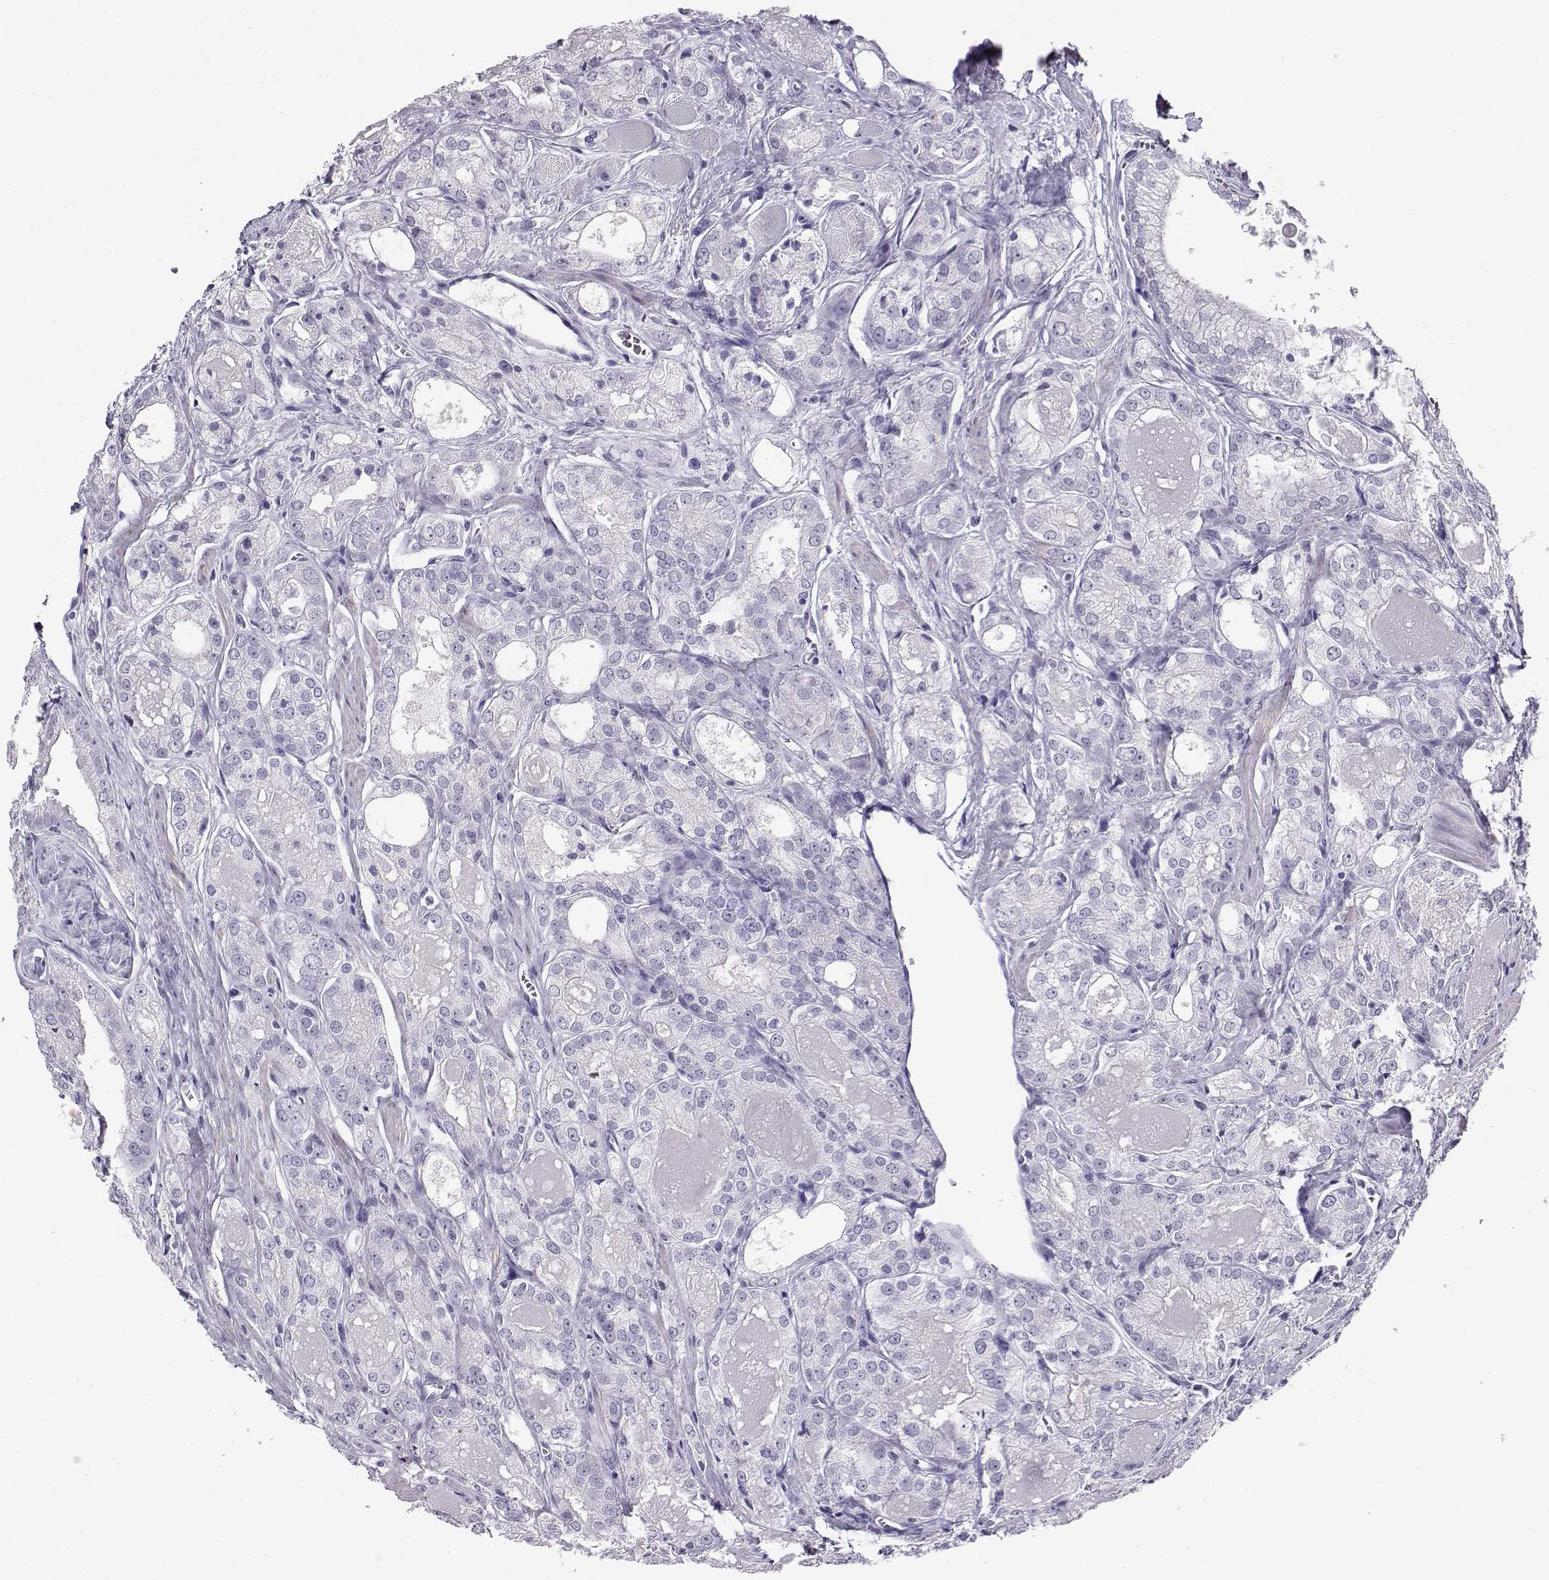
{"staining": {"intensity": "negative", "quantity": "none", "location": "none"}, "tissue": "prostate cancer", "cell_type": "Tumor cells", "image_type": "cancer", "snomed": [{"axis": "morphology", "description": "Adenocarcinoma, NOS"}, {"axis": "morphology", "description": "Adenocarcinoma, High grade"}, {"axis": "topography", "description": "Prostate"}], "caption": "Tumor cells are negative for brown protein staining in prostate cancer.", "gene": "KIF17", "patient": {"sex": "male", "age": 70}}